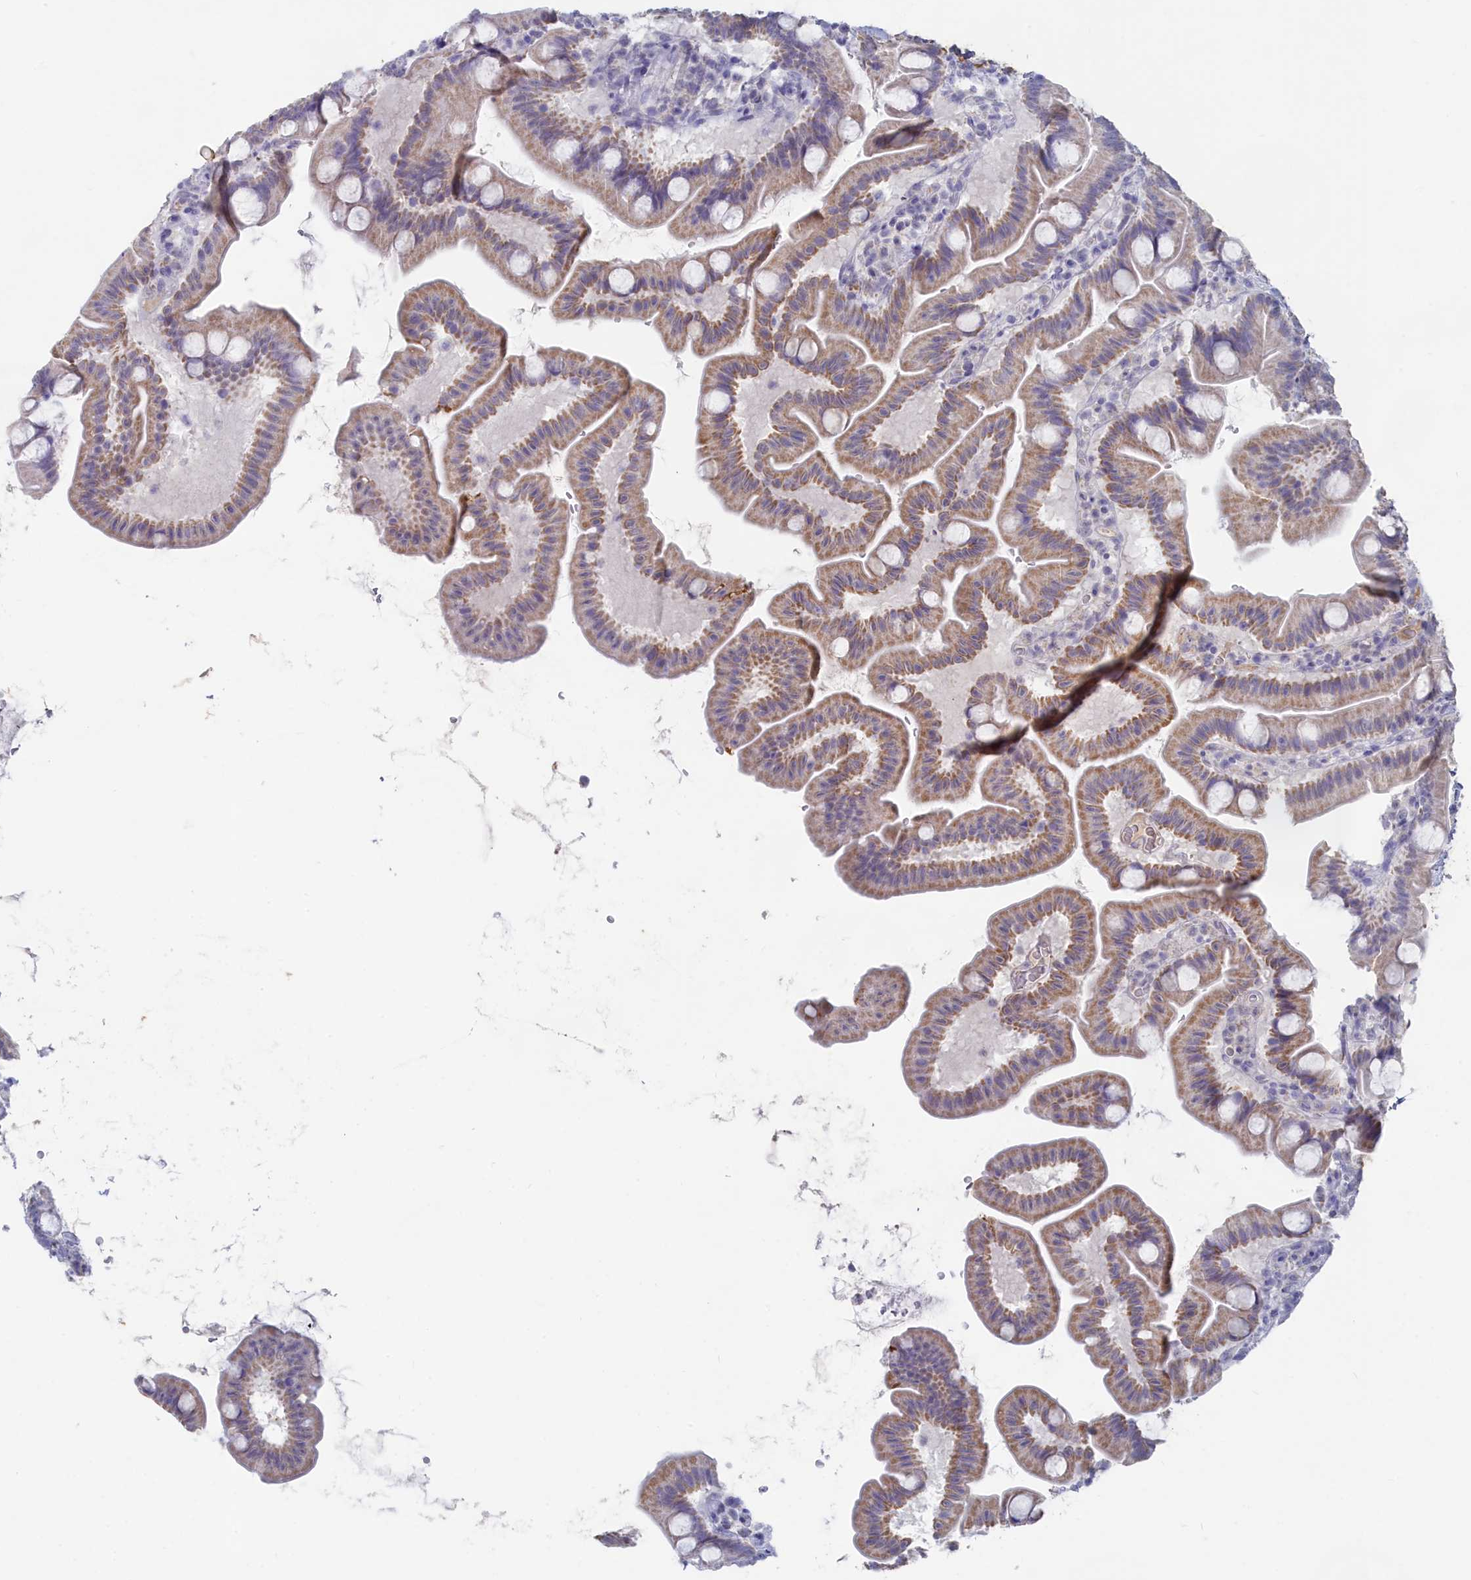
{"staining": {"intensity": "moderate", "quantity": "25%-75%", "location": "cytoplasmic/membranous"}, "tissue": "small intestine", "cell_type": "Glandular cells", "image_type": "normal", "snomed": [{"axis": "morphology", "description": "Normal tissue, NOS"}, {"axis": "topography", "description": "Small intestine"}], "caption": "This is an image of IHC staining of normal small intestine, which shows moderate expression in the cytoplasmic/membranous of glandular cells.", "gene": "LRIF1", "patient": {"sex": "female", "age": 68}}